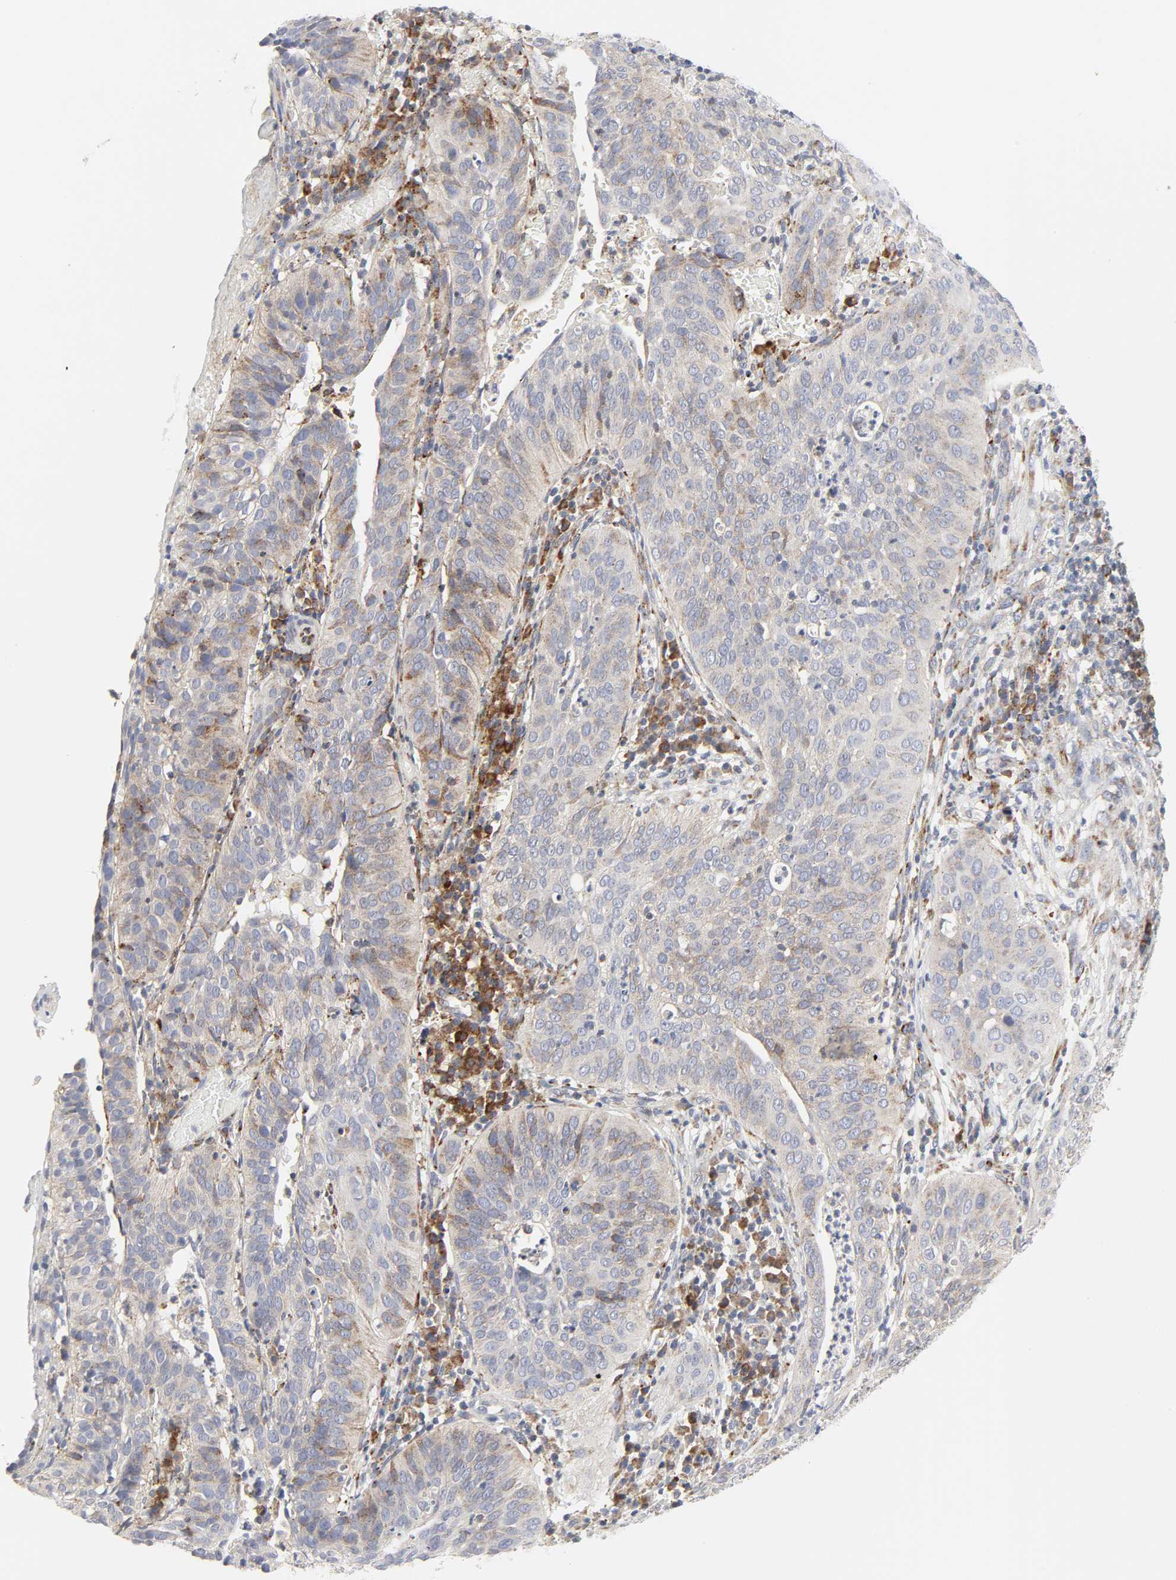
{"staining": {"intensity": "weak", "quantity": ">75%", "location": "cytoplasmic/membranous"}, "tissue": "cervical cancer", "cell_type": "Tumor cells", "image_type": "cancer", "snomed": [{"axis": "morphology", "description": "Squamous cell carcinoma, NOS"}, {"axis": "topography", "description": "Cervix"}], "caption": "Cervical cancer stained with a brown dye exhibits weak cytoplasmic/membranous positive staining in approximately >75% of tumor cells.", "gene": "LRP6", "patient": {"sex": "female", "age": 39}}